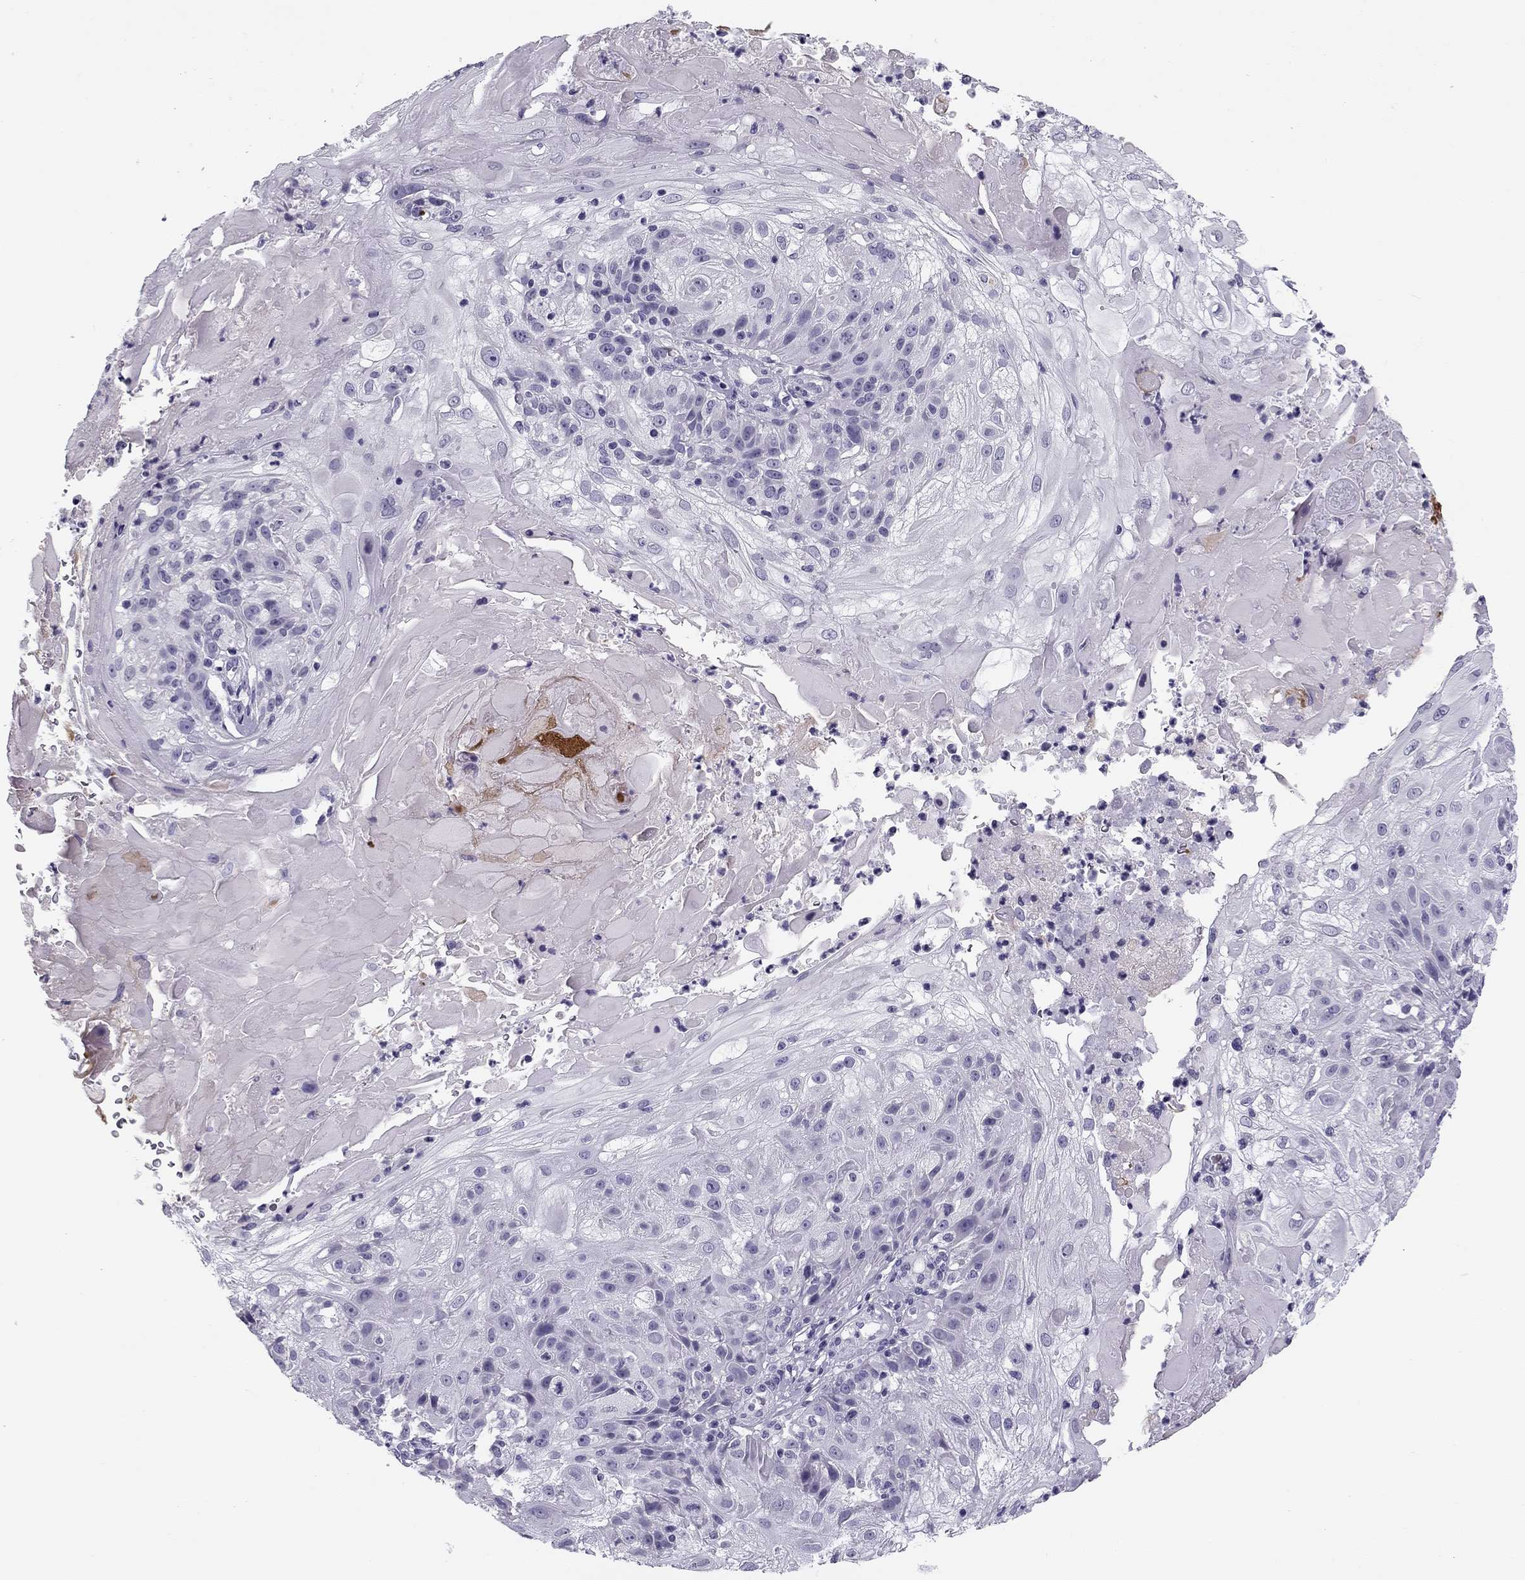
{"staining": {"intensity": "negative", "quantity": "none", "location": "none"}, "tissue": "skin cancer", "cell_type": "Tumor cells", "image_type": "cancer", "snomed": [{"axis": "morphology", "description": "Normal tissue, NOS"}, {"axis": "morphology", "description": "Squamous cell carcinoma, NOS"}, {"axis": "topography", "description": "Skin"}], "caption": "Immunohistochemistry (IHC) of human skin cancer (squamous cell carcinoma) reveals no positivity in tumor cells.", "gene": "MC5R", "patient": {"sex": "female", "age": 83}}